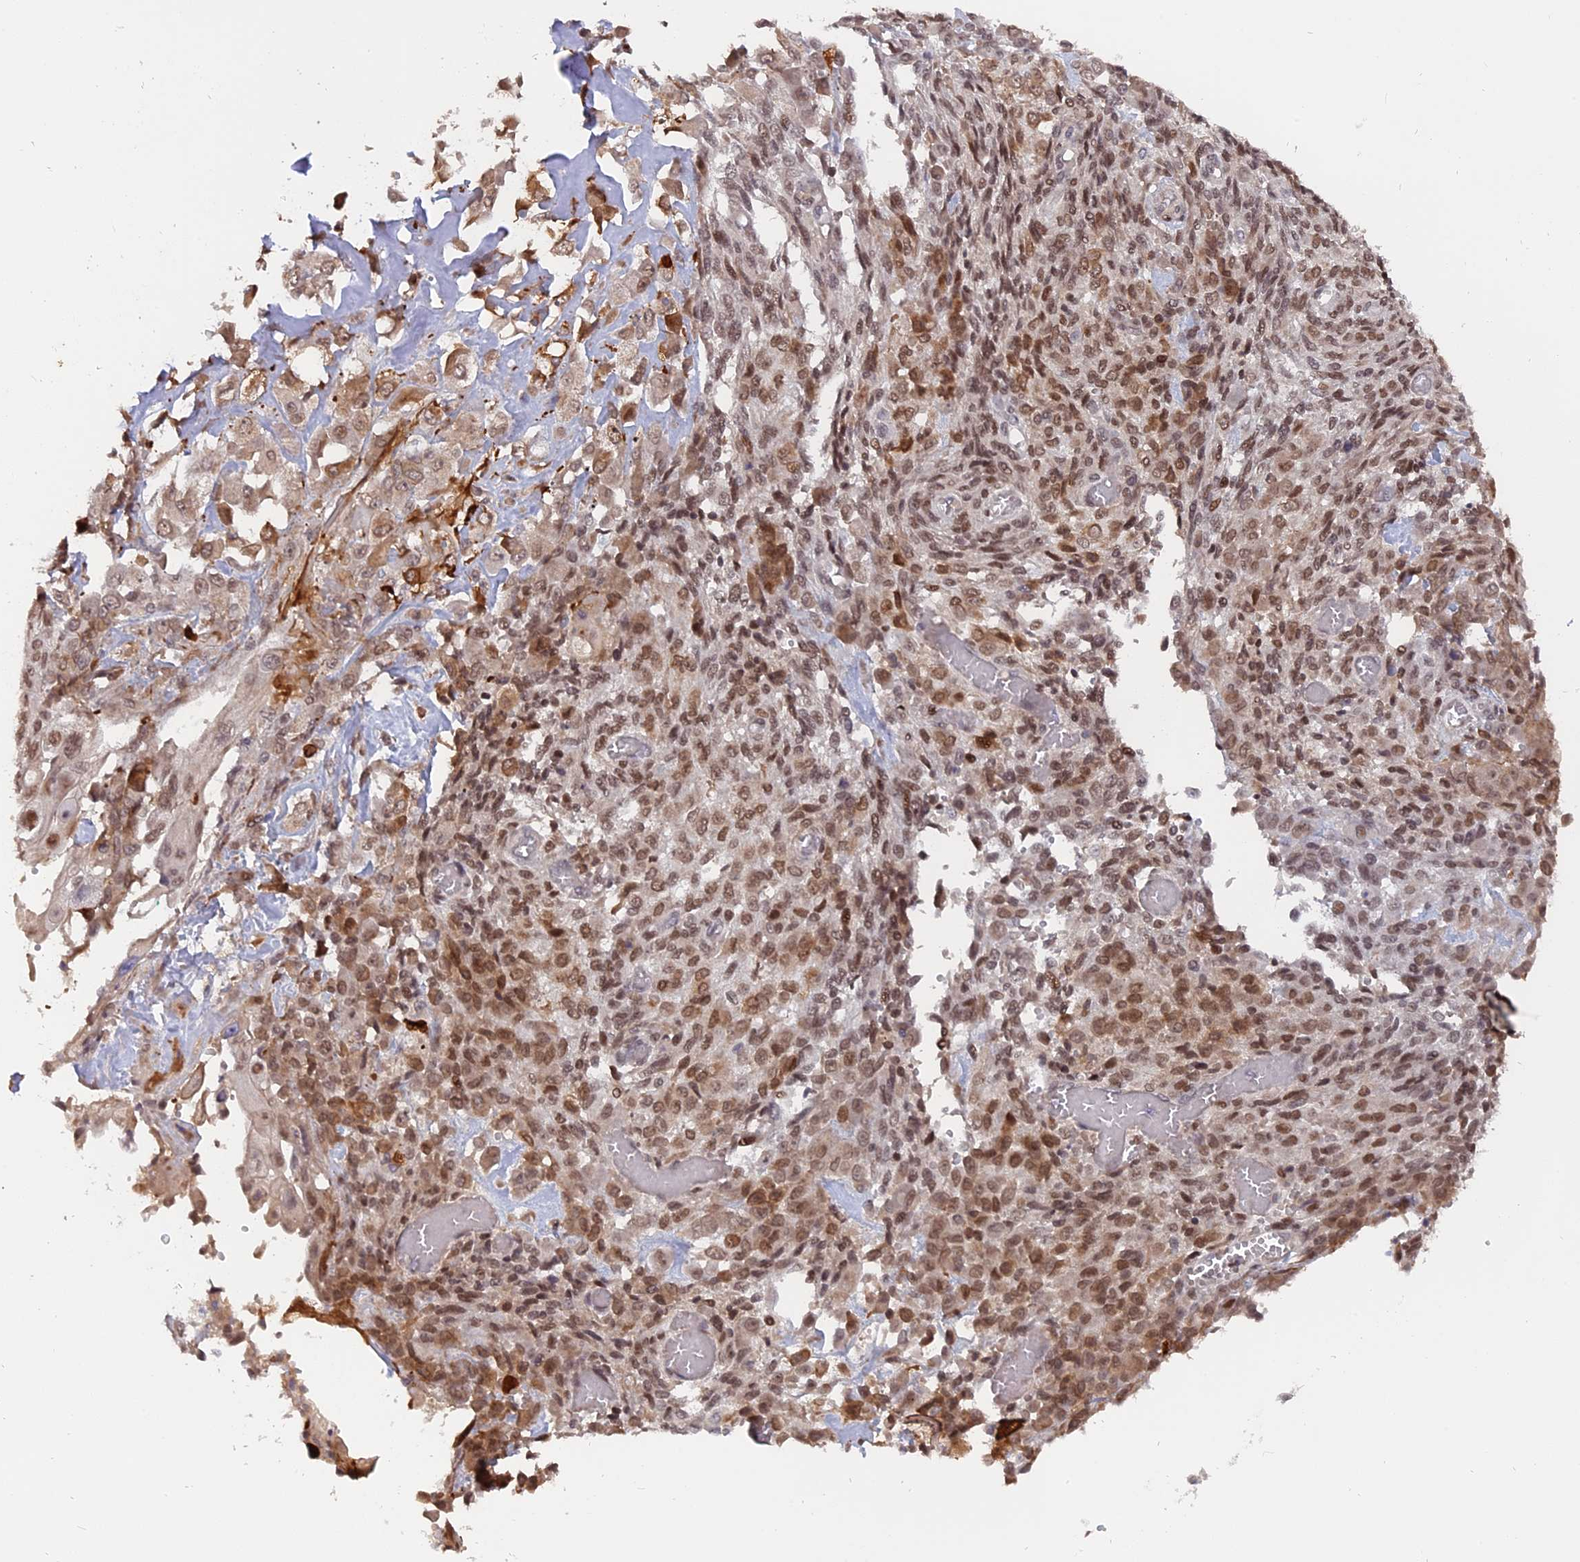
{"staining": {"intensity": "moderate", "quantity": ">75%", "location": "nuclear"}, "tissue": "endometrial cancer", "cell_type": "Tumor cells", "image_type": "cancer", "snomed": [{"axis": "morphology", "description": "Adenocarcinoma, NOS"}, {"axis": "topography", "description": "Endometrium"}], "caption": "Human endometrial cancer stained for a protein (brown) exhibits moderate nuclear positive expression in approximately >75% of tumor cells.", "gene": "PYGO1", "patient": {"sex": "female", "age": 32}}